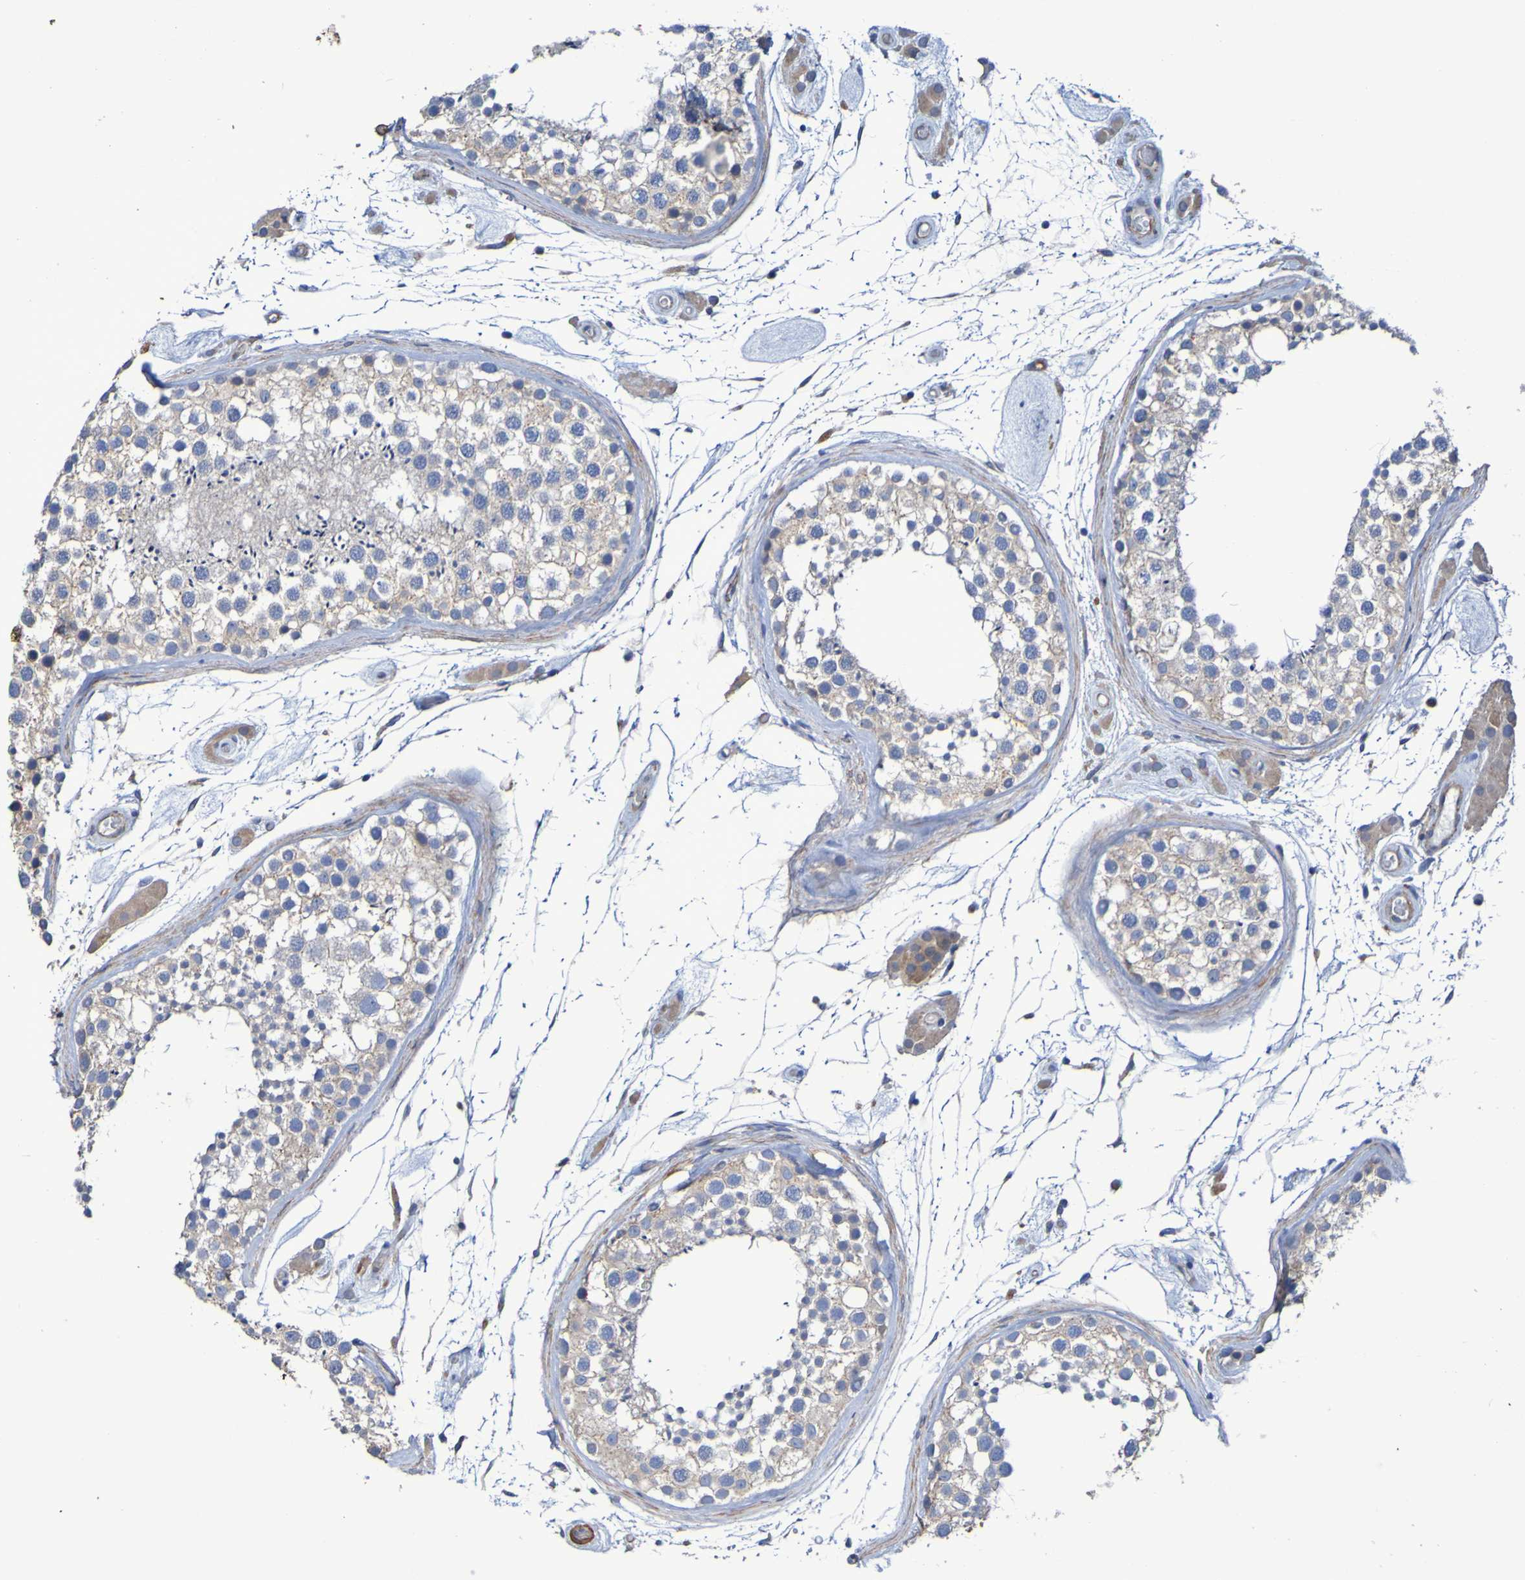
{"staining": {"intensity": "weak", "quantity": "25%-75%", "location": "cytoplasmic/membranous"}, "tissue": "testis", "cell_type": "Cells in seminiferous ducts", "image_type": "normal", "snomed": [{"axis": "morphology", "description": "Normal tissue, NOS"}, {"axis": "topography", "description": "Testis"}], "caption": "A brown stain labels weak cytoplasmic/membranous staining of a protein in cells in seminiferous ducts of normal testis.", "gene": "SRPRB", "patient": {"sex": "male", "age": 46}}